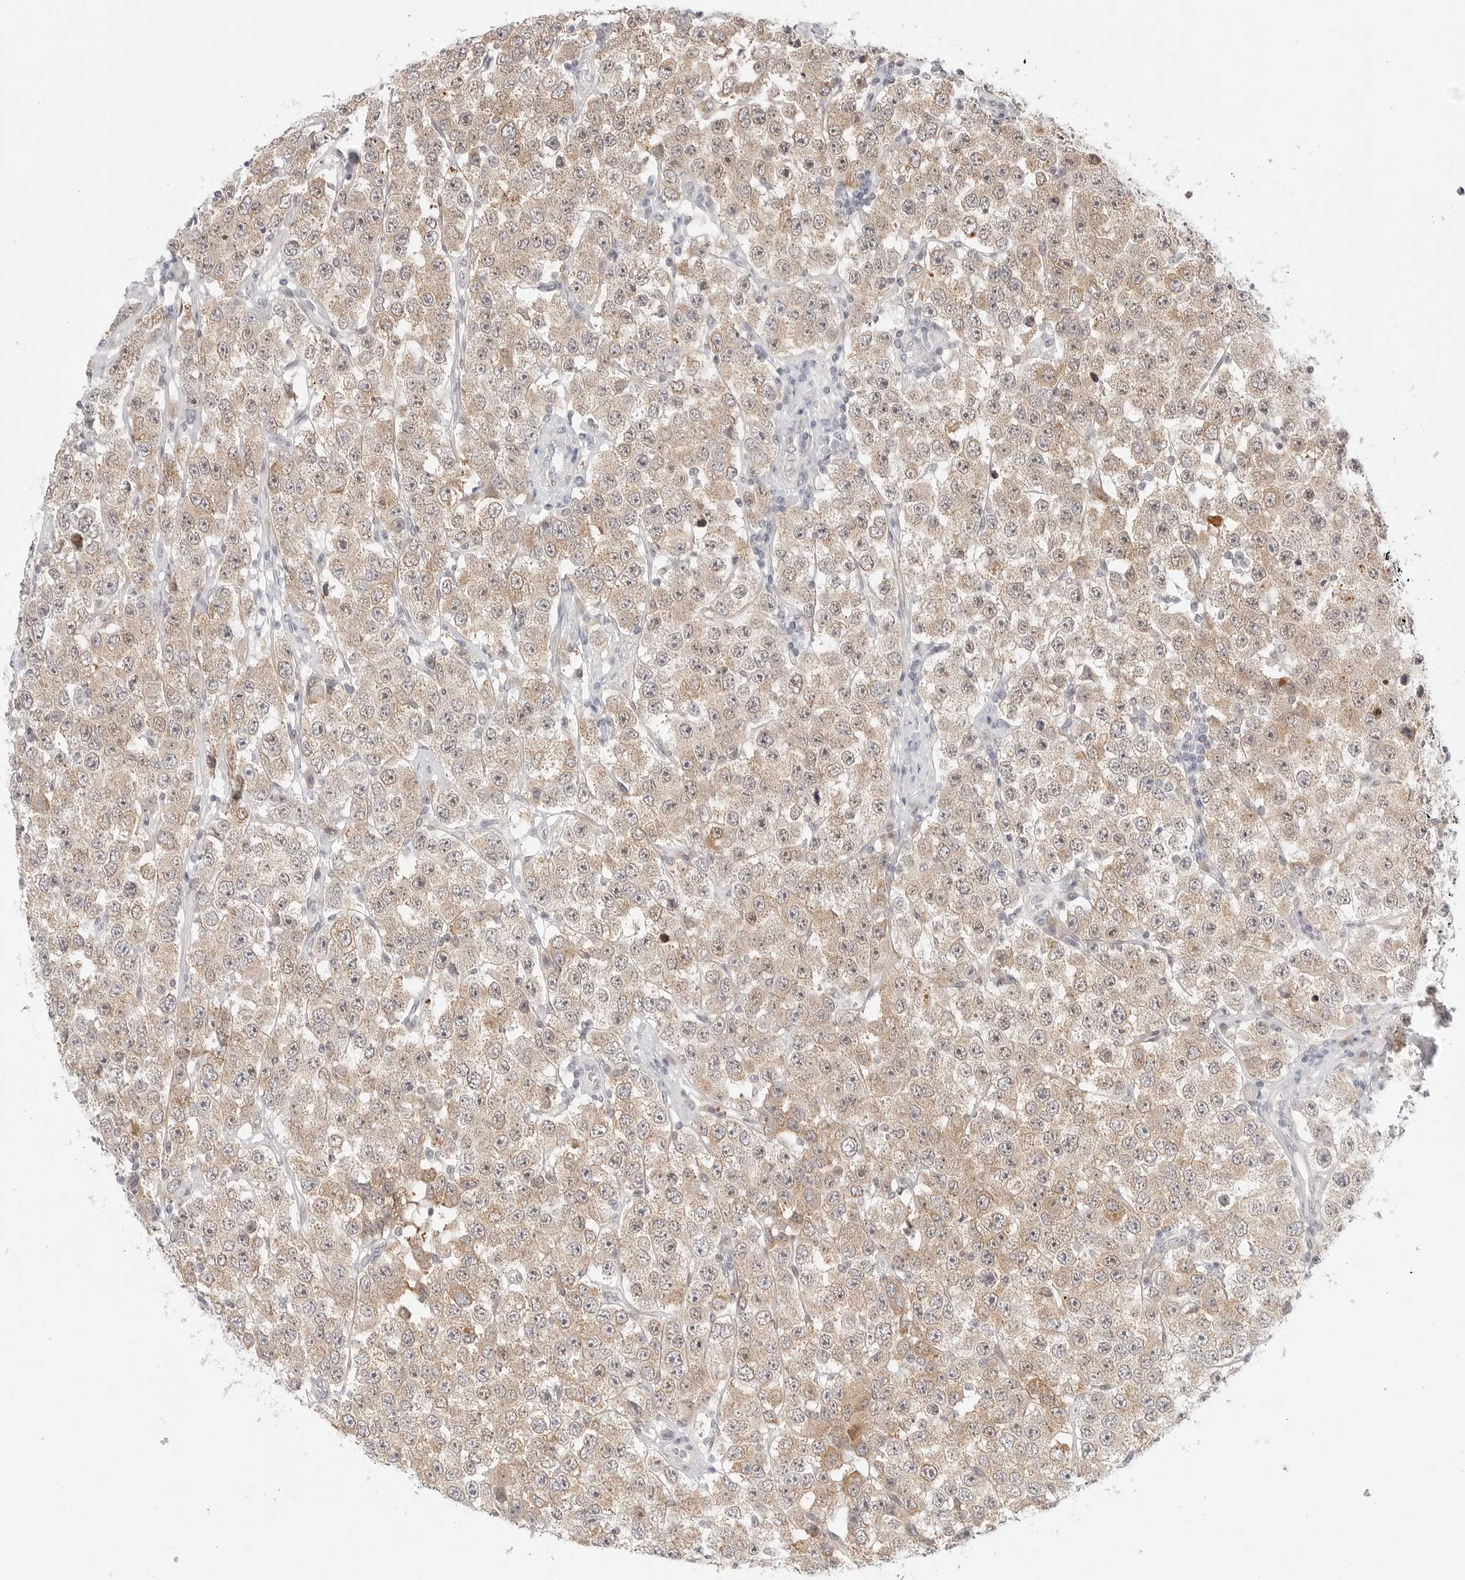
{"staining": {"intensity": "weak", "quantity": ">75%", "location": "cytoplasmic/membranous"}, "tissue": "testis cancer", "cell_type": "Tumor cells", "image_type": "cancer", "snomed": [{"axis": "morphology", "description": "Seminoma, NOS"}, {"axis": "topography", "description": "Testis"}], "caption": "Weak cytoplasmic/membranous staining is identified in about >75% of tumor cells in seminoma (testis). The staining was performed using DAB to visualize the protein expression in brown, while the nuclei were stained in blue with hematoxylin (Magnification: 20x).", "gene": "TCP1", "patient": {"sex": "male", "age": 28}}